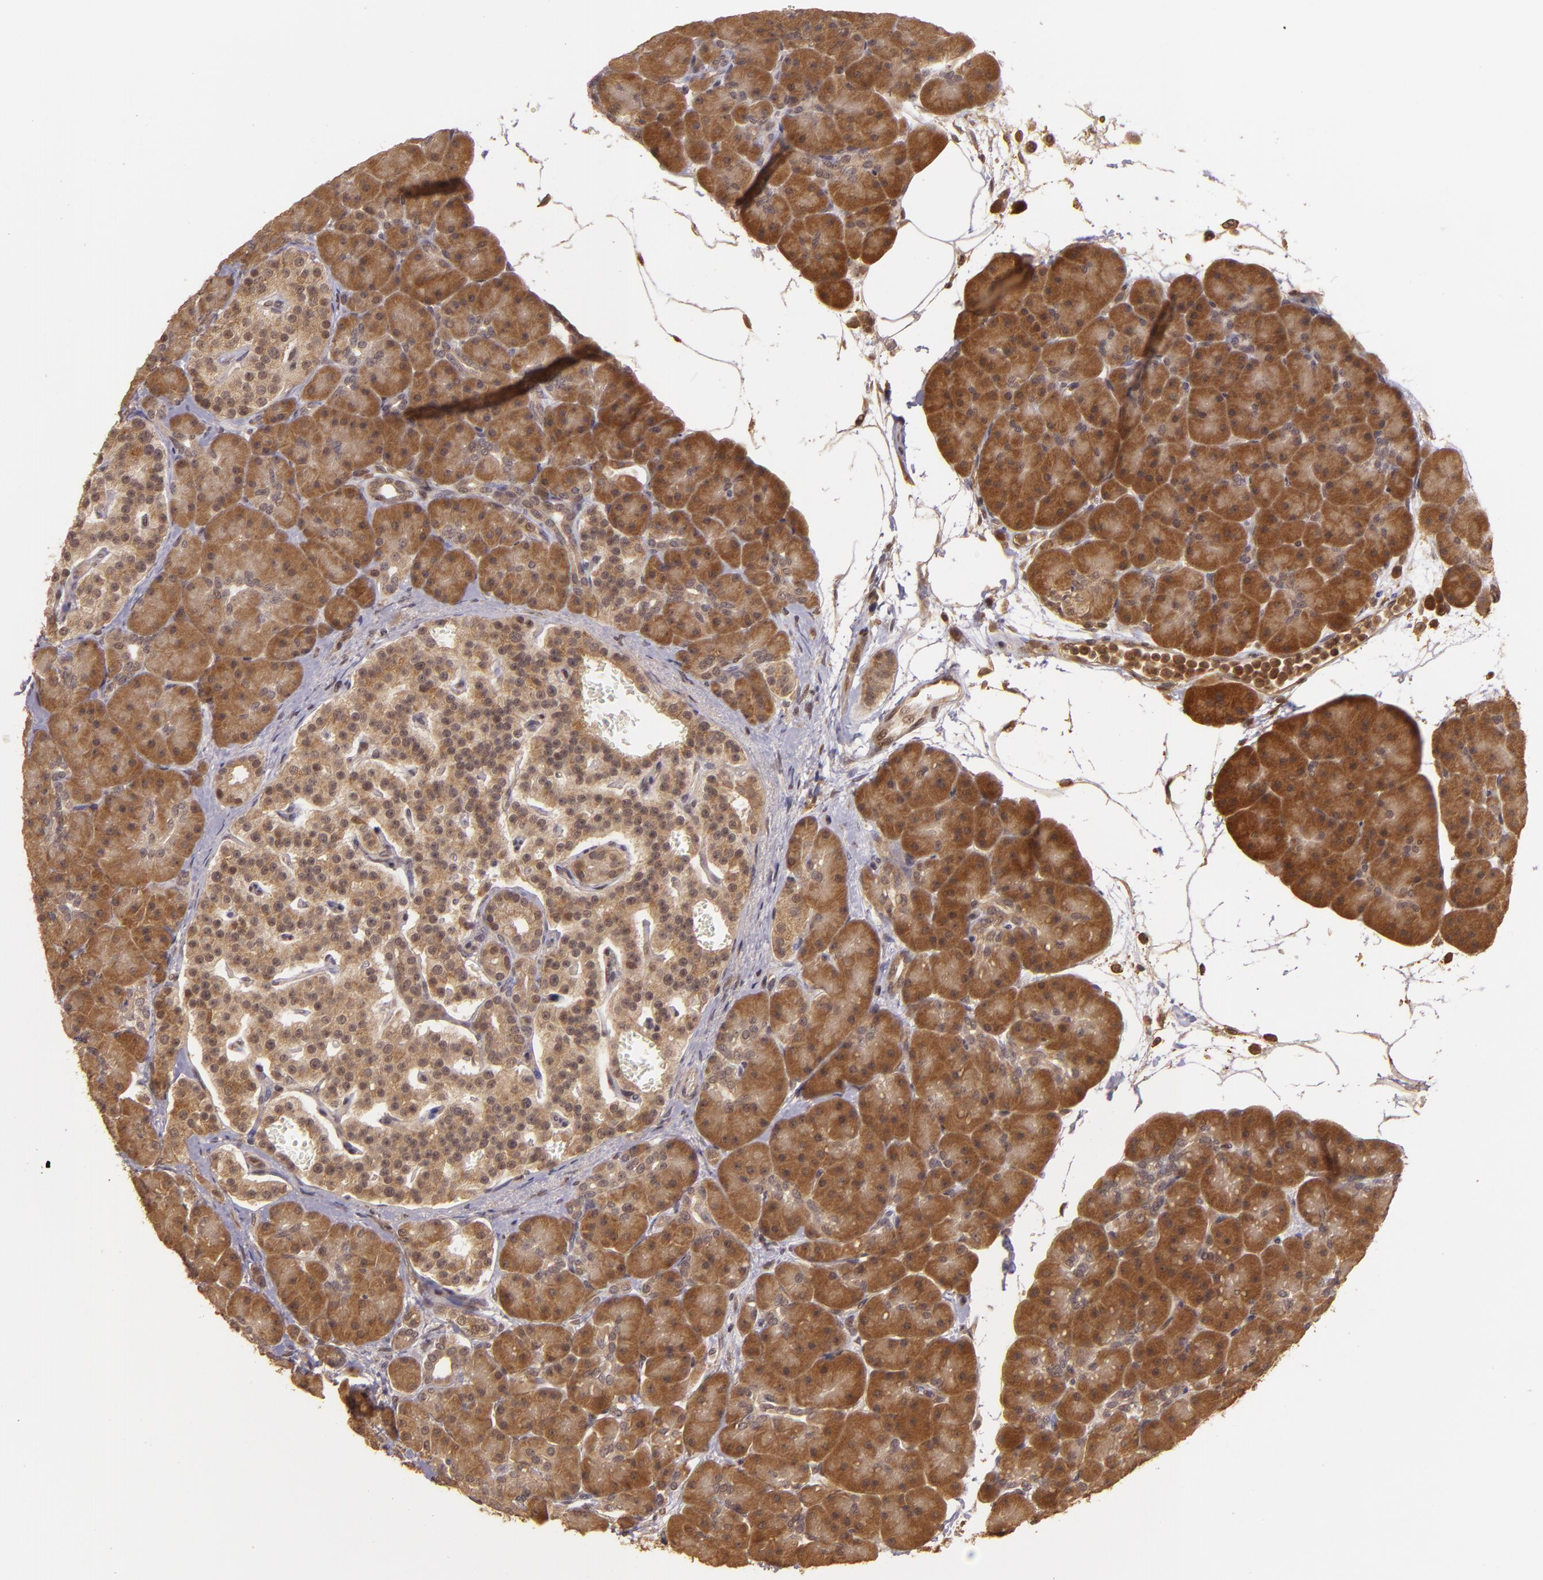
{"staining": {"intensity": "strong", "quantity": ">75%", "location": "cytoplasmic/membranous"}, "tissue": "pancreas", "cell_type": "Exocrine glandular cells", "image_type": "normal", "snomed": [{"axis": "morphology", "description": "Normal tissue, NOS"}, {"axis": "topography", "description": "Pancreas"}], "caption": "Strong cytoplasmic/membranous protein staining is identified in approximately >75% of exocrine glandular cells in pancreas. Nuclei are stained in blue.", "gene": "TXNRD2", "patient": {"sex": "male", "age": 66}}